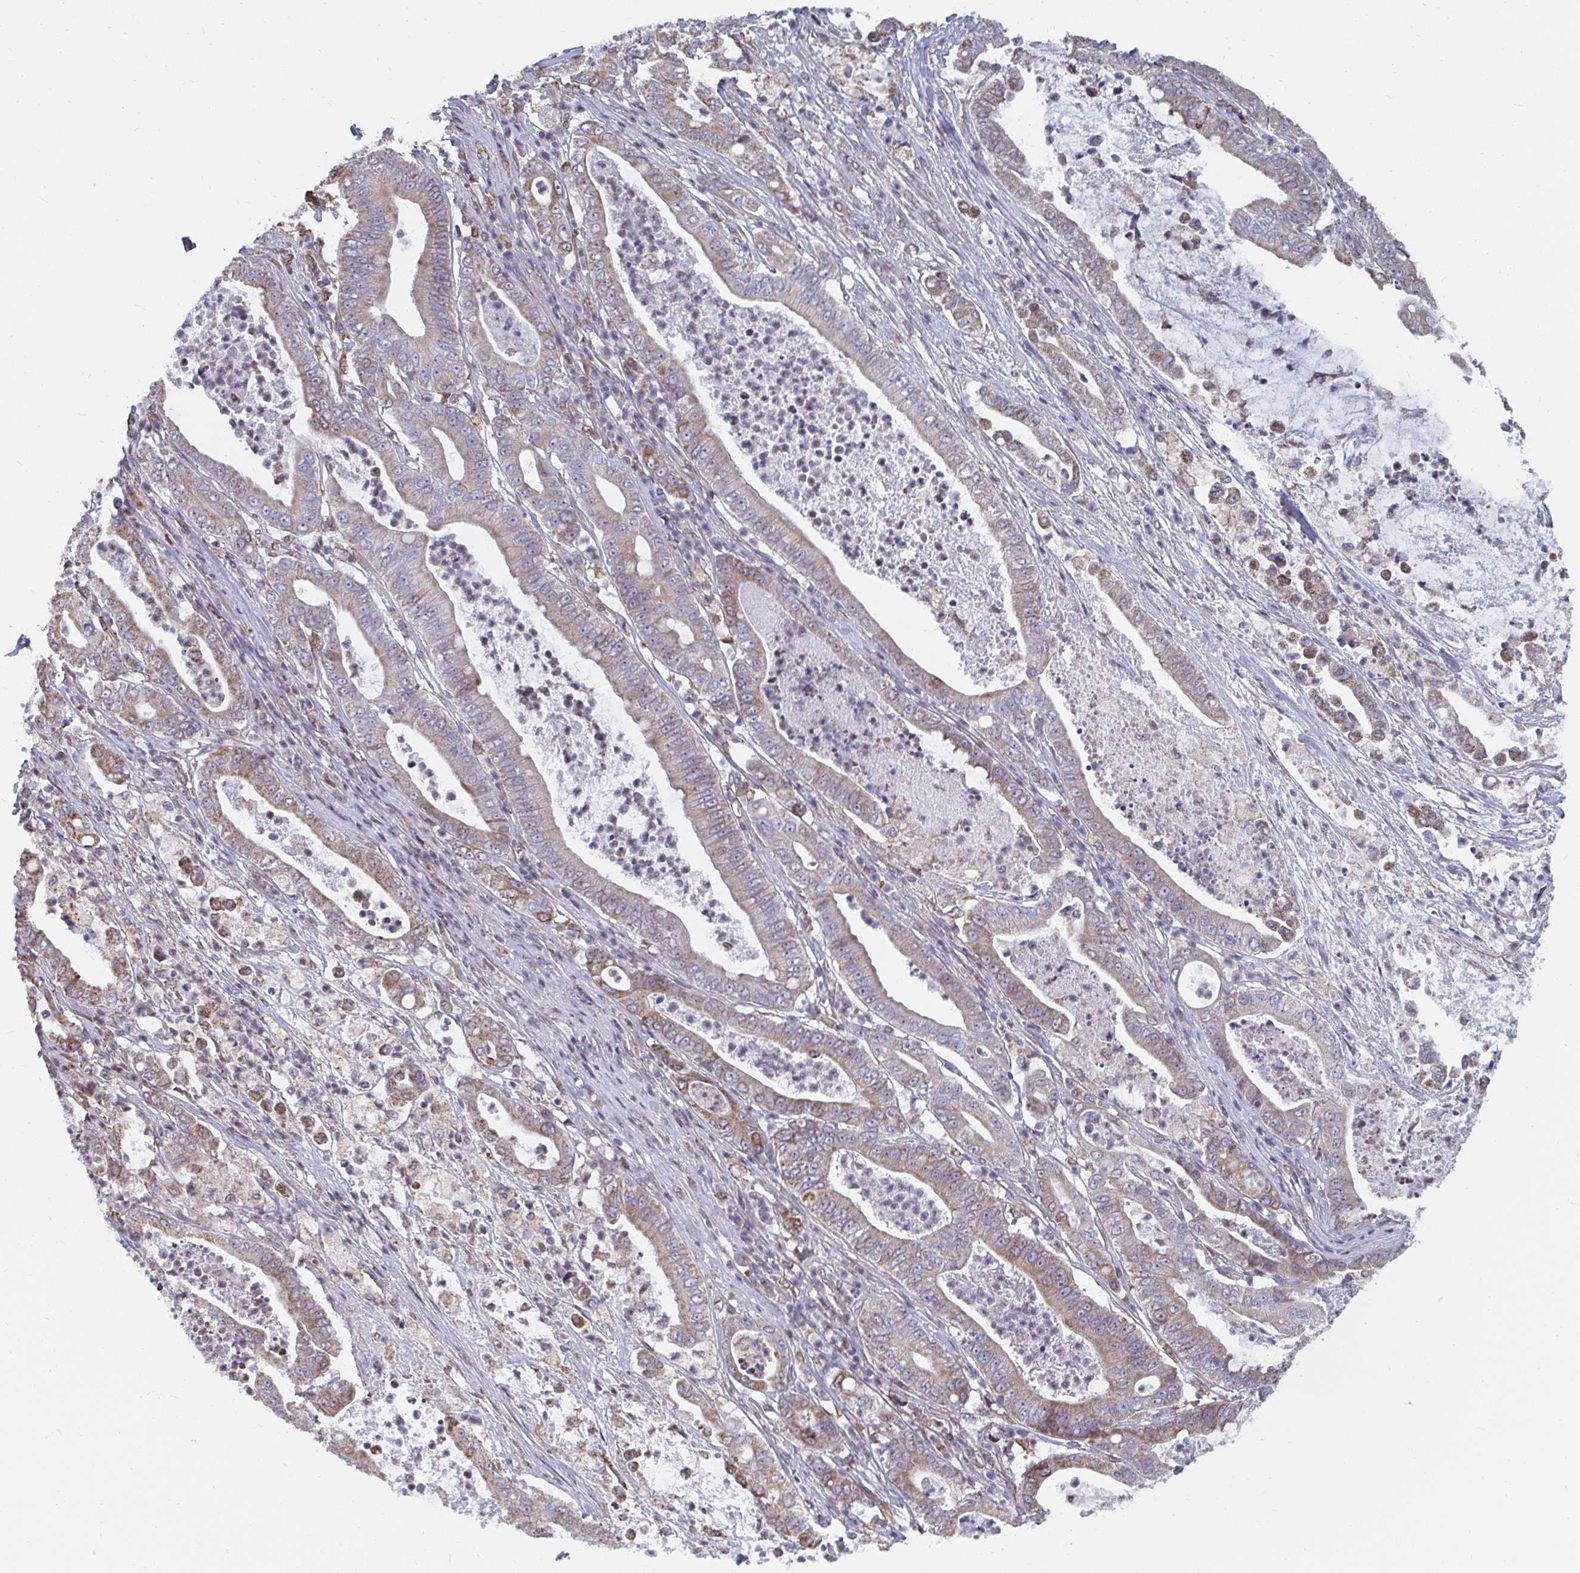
{"staining": {"intensity": "weak", "quantity": "25%-75%", "location": "cytoplasmic/membranous"}, "tissue": "pancreatic cancer", "cell_type": "Tumor cells", "image_type": "cancer", "snomed": [{"axis": "morphology", "description": "Adenocarcinoma, NOS"}, {"axis": "topography", "description": "Pancreas"}], "caption": "DAB immunohistochemical staining of pancreatic cancer (adenocarcinoma) reveals weak cytoplasmic/membranous protein expression in about 25%-75% of tumor cells.", "gene": "ELAVL1", "patient": {"sex": "male", "age": 71}}